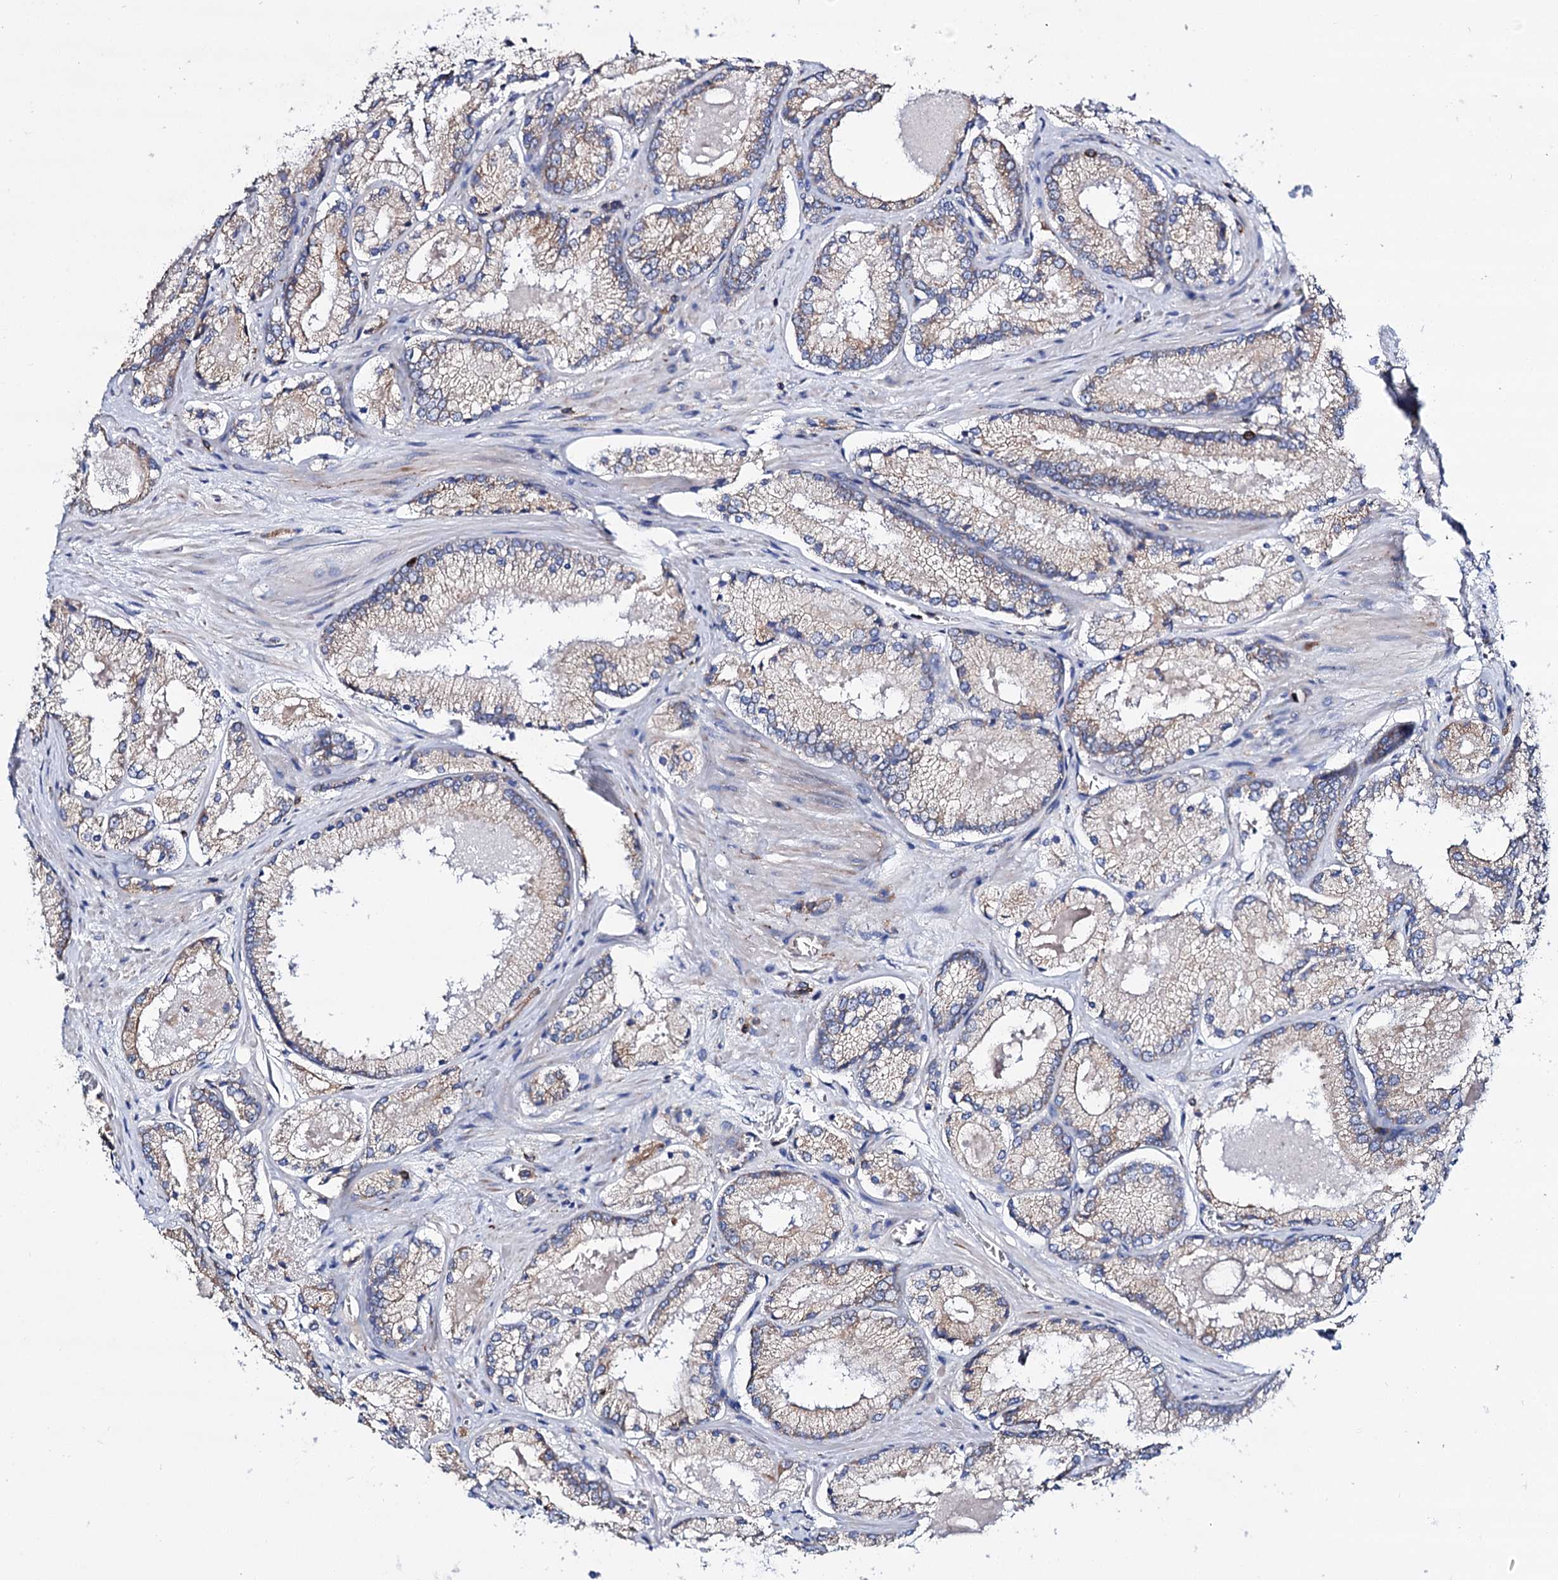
{"staining": {"intensity": "moderate", "quantity": "<25%", "location": "cytoplasmic/membranous"}, "tissue": "prostate cancer", "cell_type": "Tumor cells", "image_type": "cancer", "snomed": [{"axis": "morphology", "description": "Adenocarcinoma, Low grade"}, {"axis": "topography", "description": "Prostate"}], "caption": "This is an image of immunohistochemistry (IHC) staining of low-grade adenocarcinoma (prostate), which shows moderate positivity in the cytoplasmic/membranous of tumor cells.", "gene": "UBASH3B", "patient": {"sex": "male", "age": 74}}